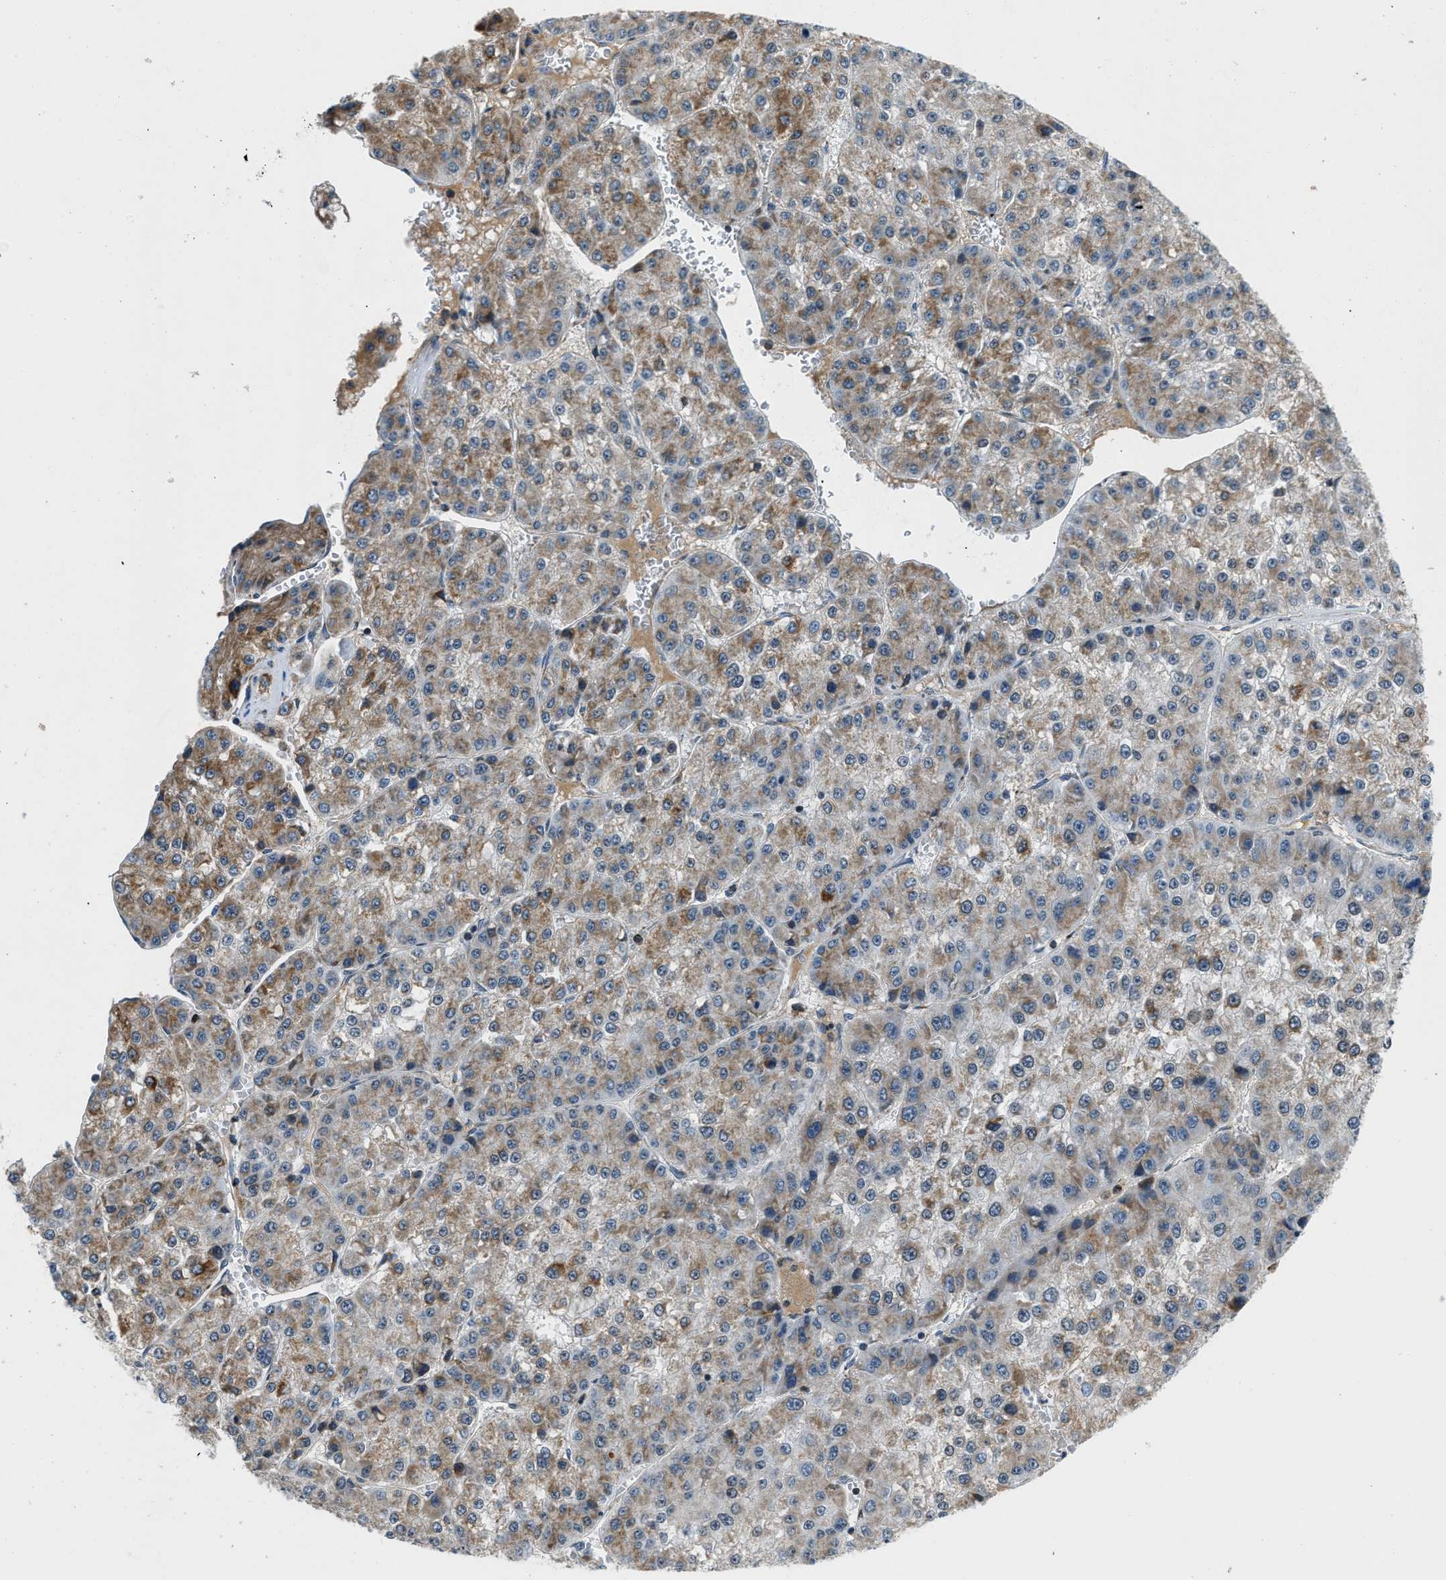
{"staining": {"intensity": "moderate", "quantity": ">75%", "location": "cytoplasmic/membranous"}, "tissue": "liver cancer", "cell_type": "Tumor cells", "image_type": "cancer", "snomed": [{"axis": "morphology", "description": "Carcinoma, Hepatocellular, NOS"}, {"axis": "topography", "description": "Liver"}], "caption": "Immunohistochemical staining of human liver hepatocellular carcinoma displays medium levels of moderate cytoplasmic/membranous protein positivity in about >75% of tumor cells. (DAB IHC, brown staining for protein, blue staining for nuclei).", "gene": "ACADVL", "patient": {"sex": "female", "age": 73}}